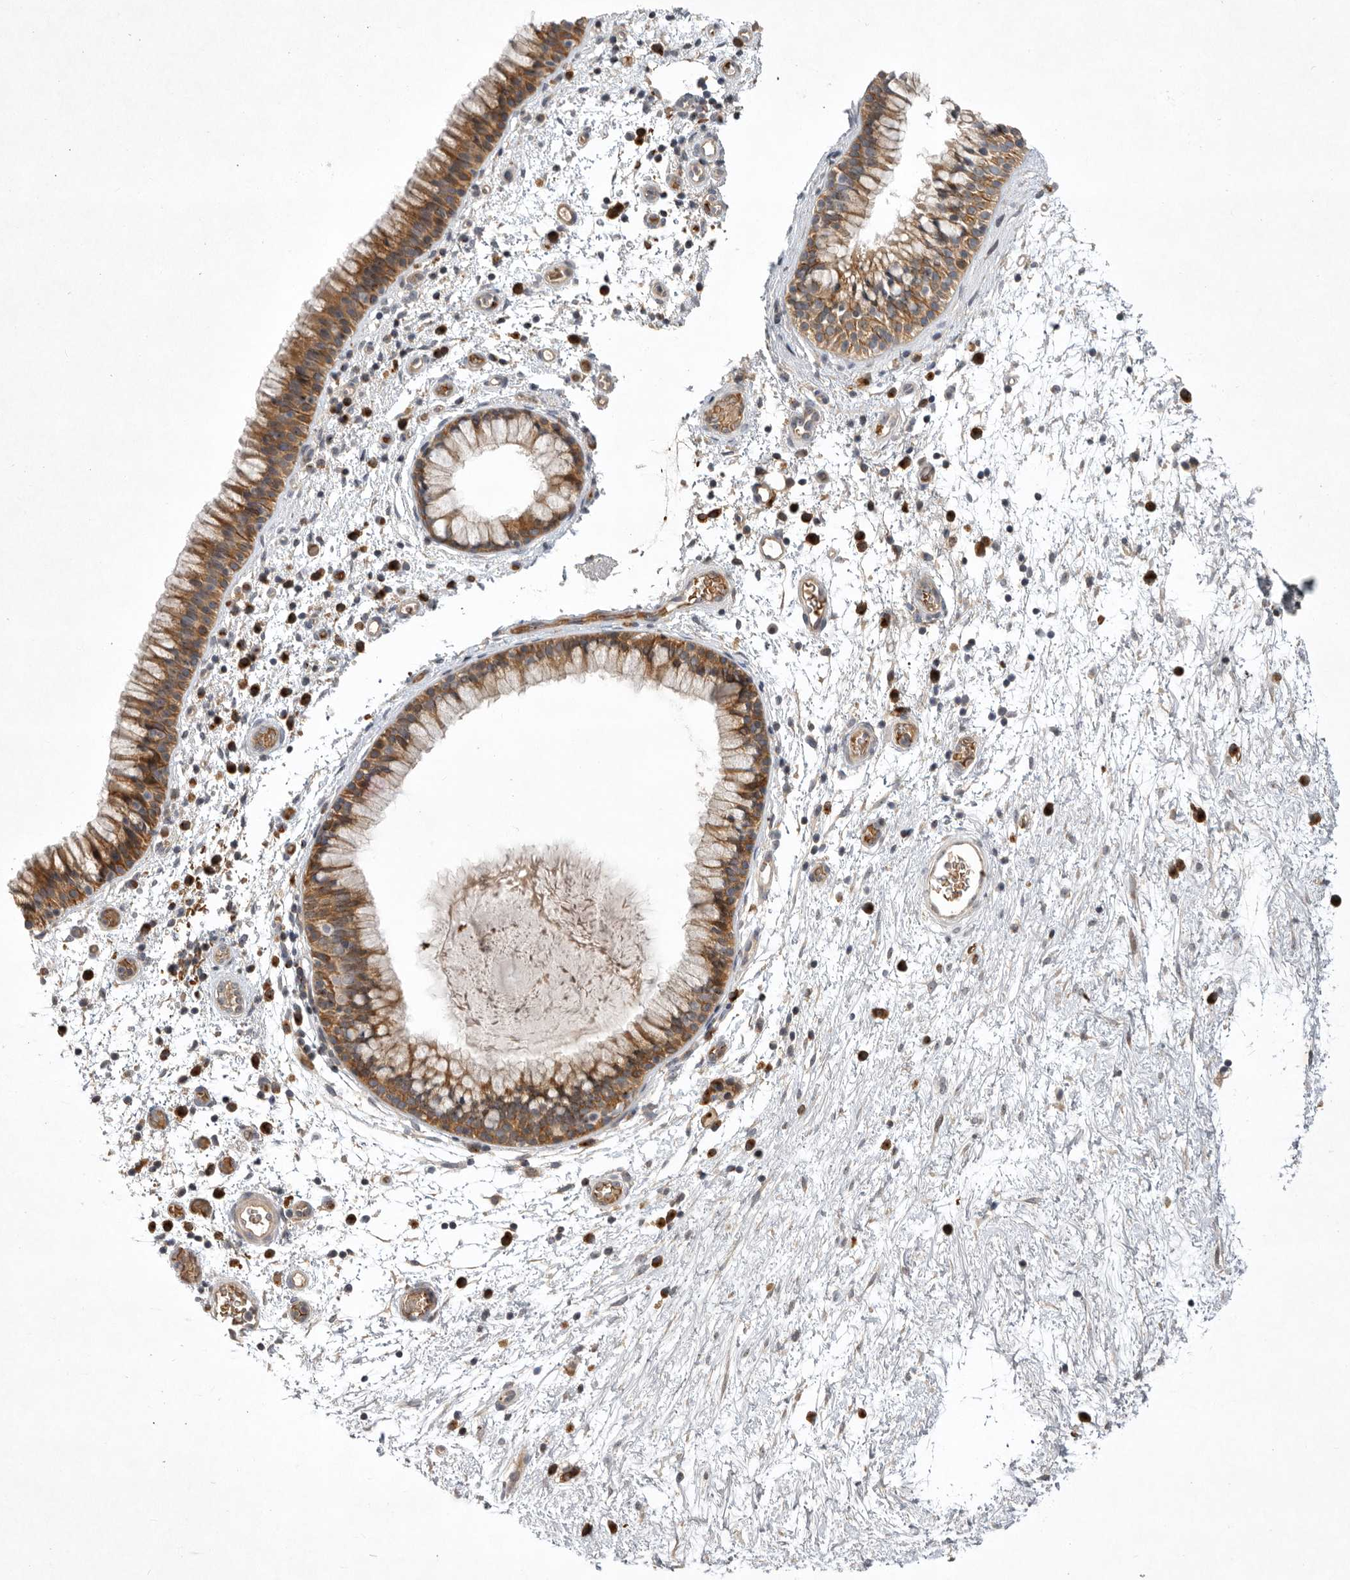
{"staining": {"intensity": "moderate", "quantity": ">75%", "location": "cytoplasmic/membranous"}, "tissue": "nasopharynx", "cell_type": "Respiratory epithelial cells", "image_type": "normal", "snomed": [{"axis": "morphology", "description": "Normal tissue, NOS"}, {"axis": "morphology", "description": "Inflammation, NOS"}, {"axis": "topography", "description": "Nasopharynx"}], "caption": "Protein staining reveals moderate cytoplasmic/membranous staining in about >75% of respiratory epithelial cells in normal nasopharynx.", "gene": "KIF2B", "patient": {"sex": "male", "age": 48}}